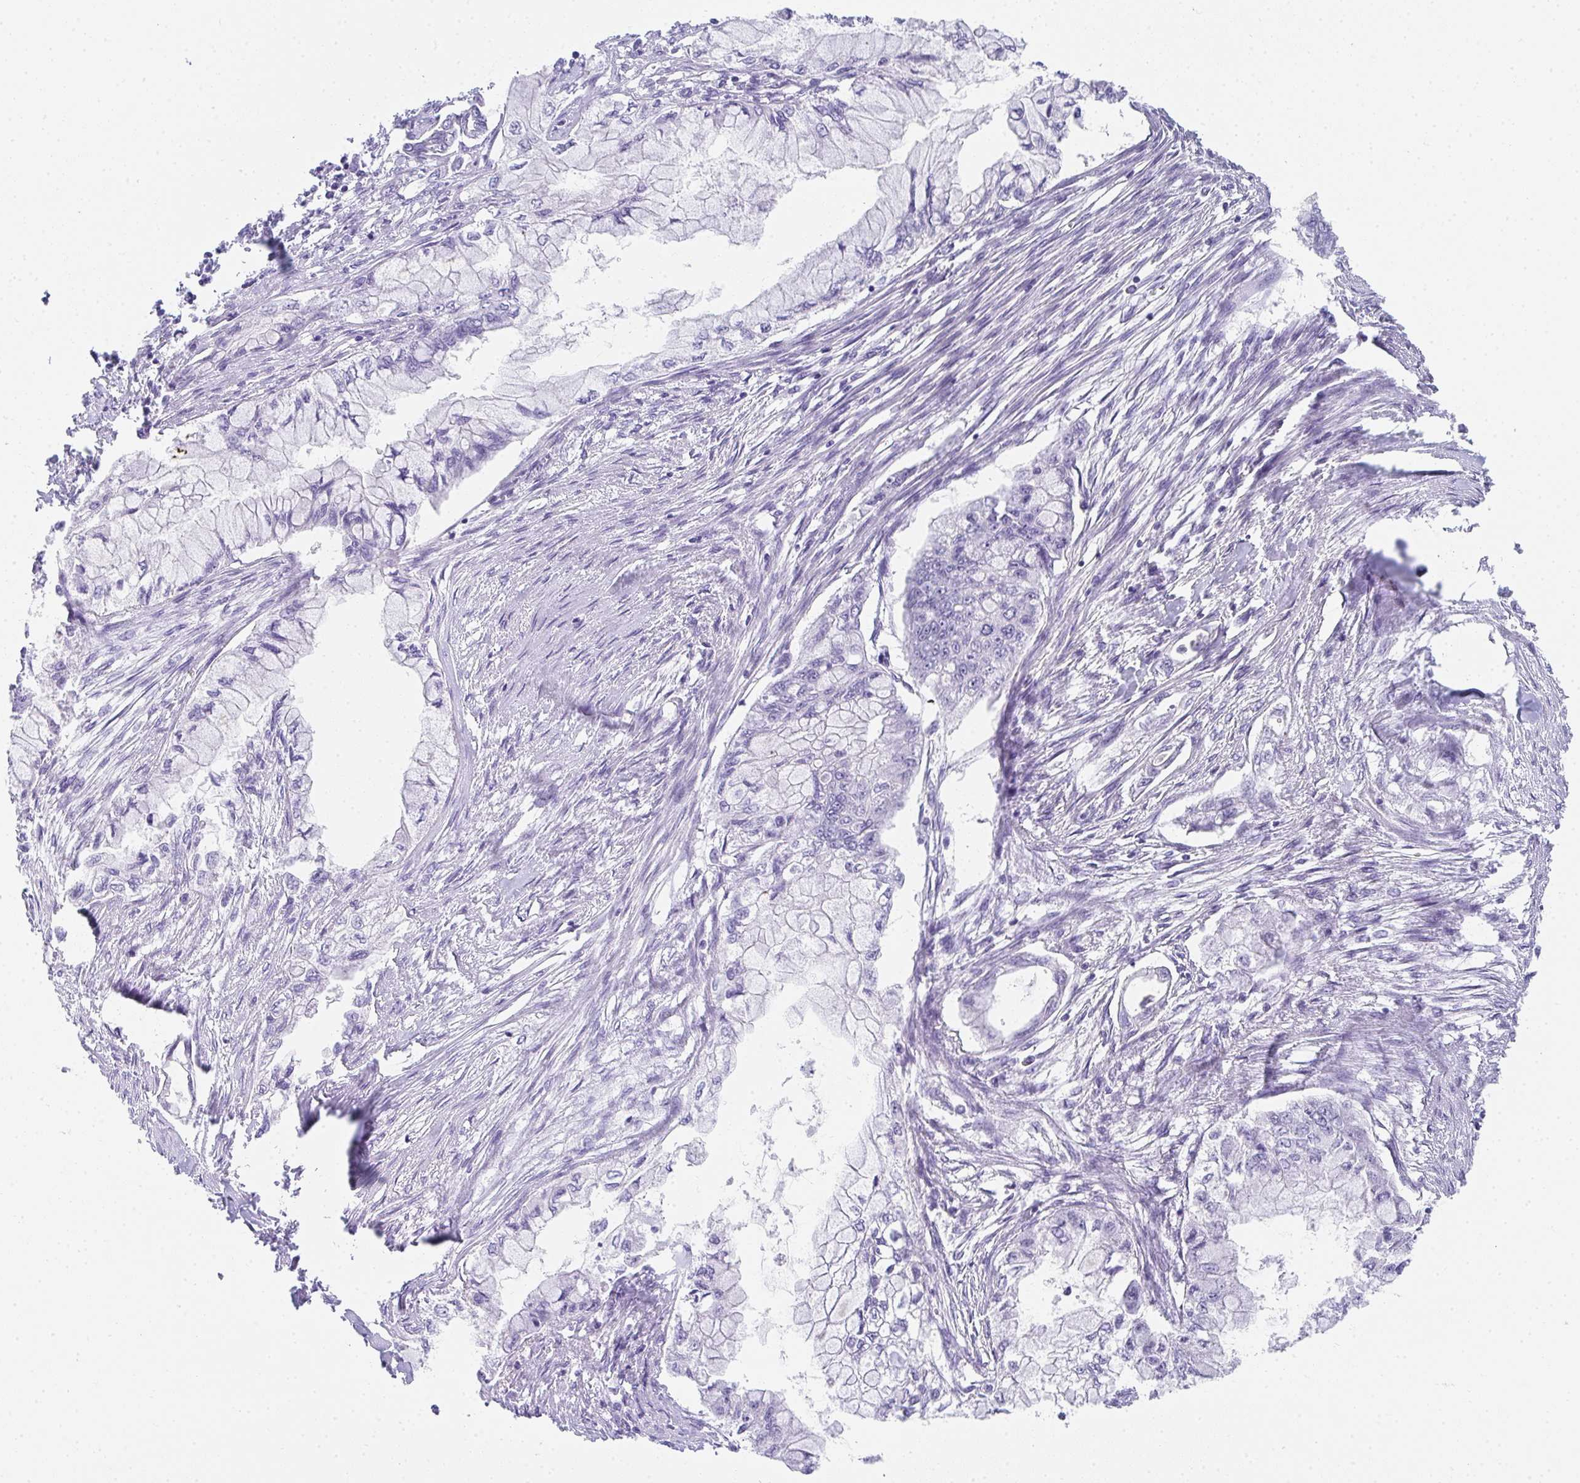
{"staining": {"intensity": "negative", "quantity": "none", "location": "none"}, "tissue": "pancreatic cancer", "cell_type": "Tumor cells", "image_type": "cancer", "snomed": [{"axis": "morphology", "description": "Adenocarcinoma, NOS"}, {"axis": "topography", "description": "Pancreas"}], "caption": "A photomicrograph of human pancreatic cancer is negative for staining in tumor cells.", "gene": "RLF", "patient": {"sex": "male", "age": 48}}